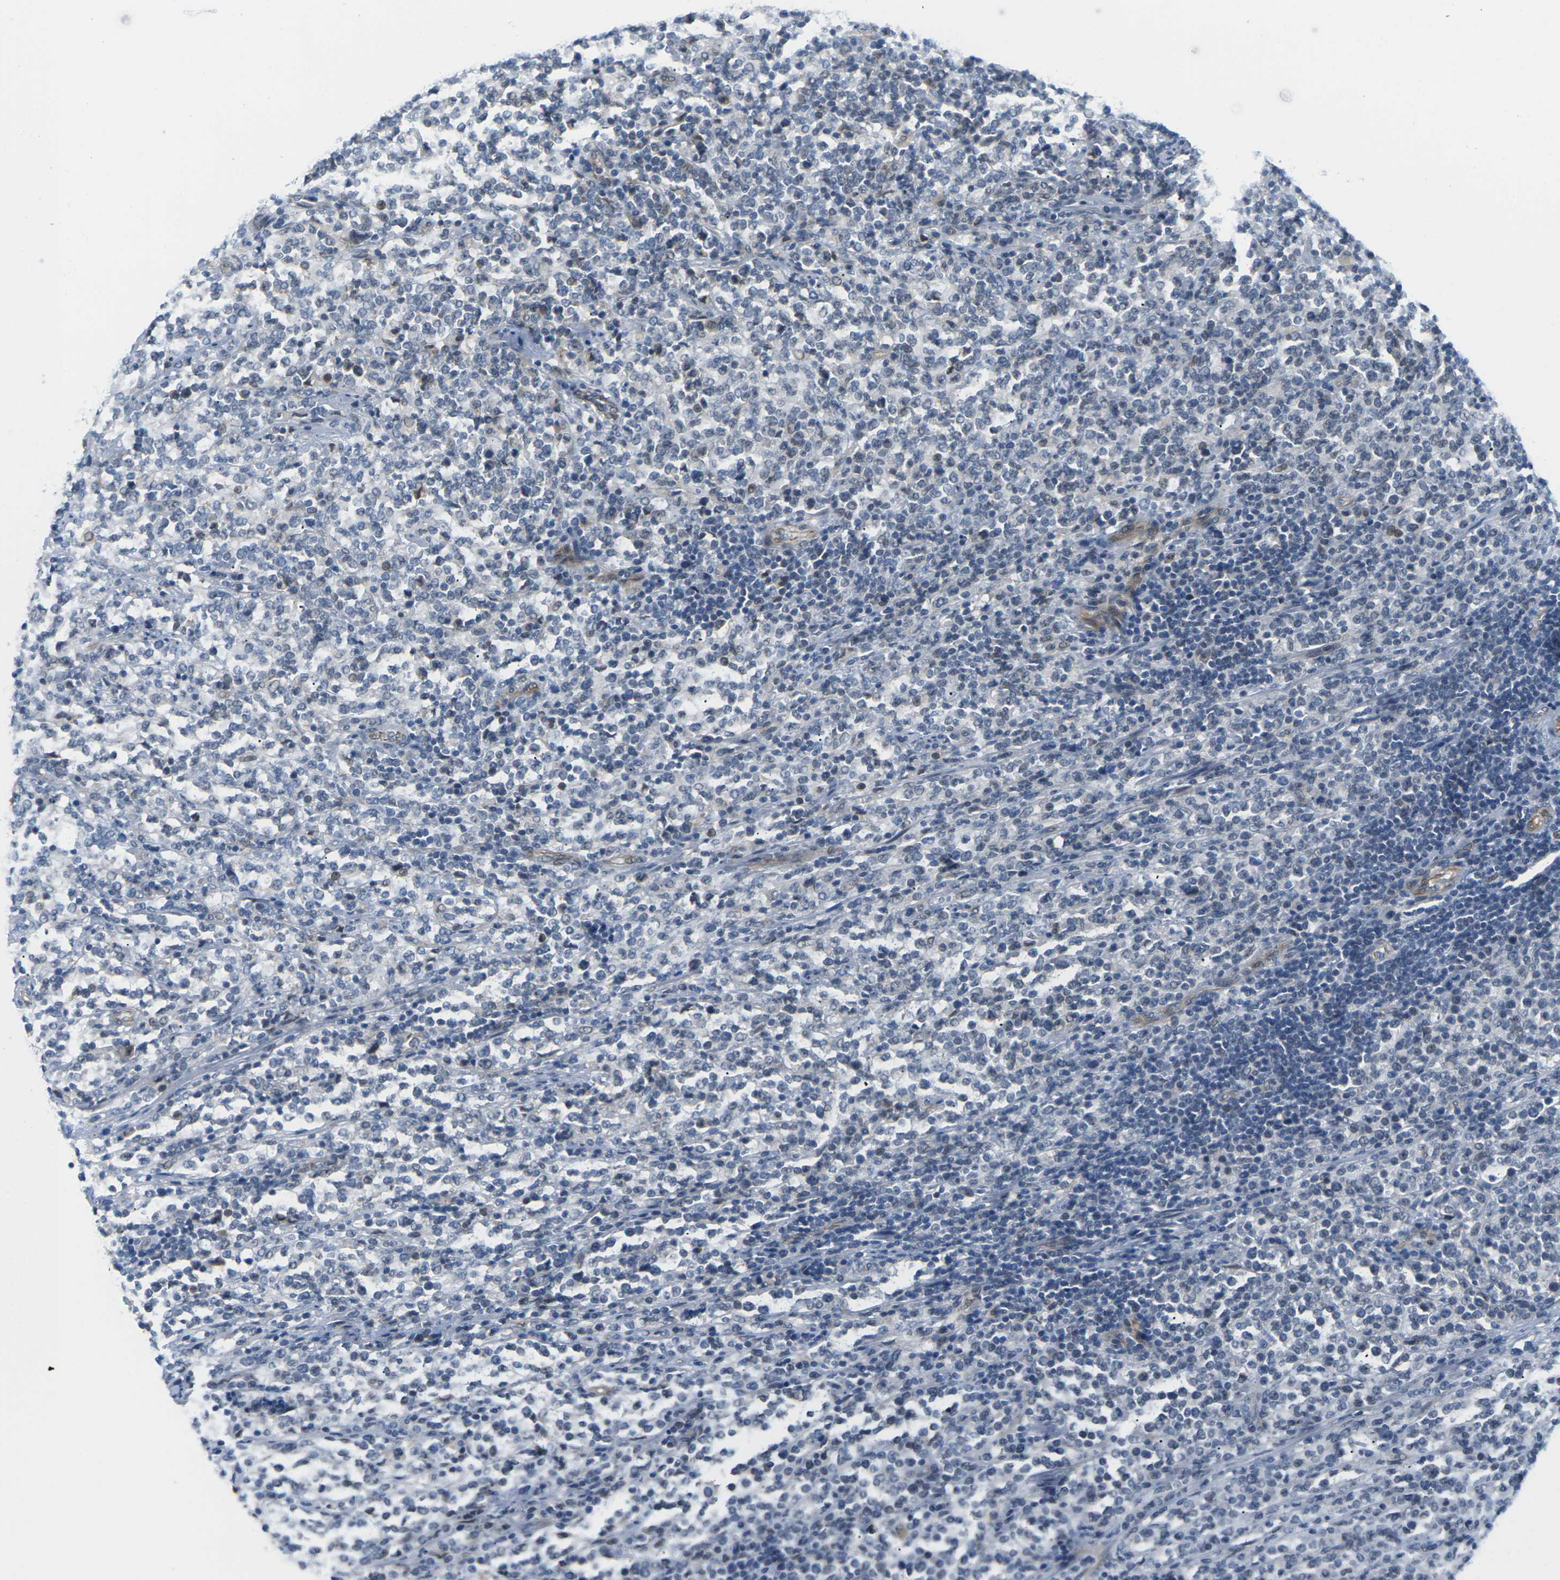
{"staining": {"intensity": "weak", "quantity": "<25%", "location": "nuclear"}, "tissue": "lymphoma", "cell_type": "Tumor cells", "image_type": "cancer", "snomed": [{"axis": "morphology", "description": "Malignant lymphoma, non-Hodgkin's type, High grade"}, {"axis": "topography", "description": "Soft tissue"}], "caption": "Image shows no significant protein staining in tumor cells of lymphoma. The staining is performed using DAB brown chromogen with nuclei counter-stained in using hematoxylin.", "gene": "PKP2", "patient": {"sex": "male", "age": 18}}